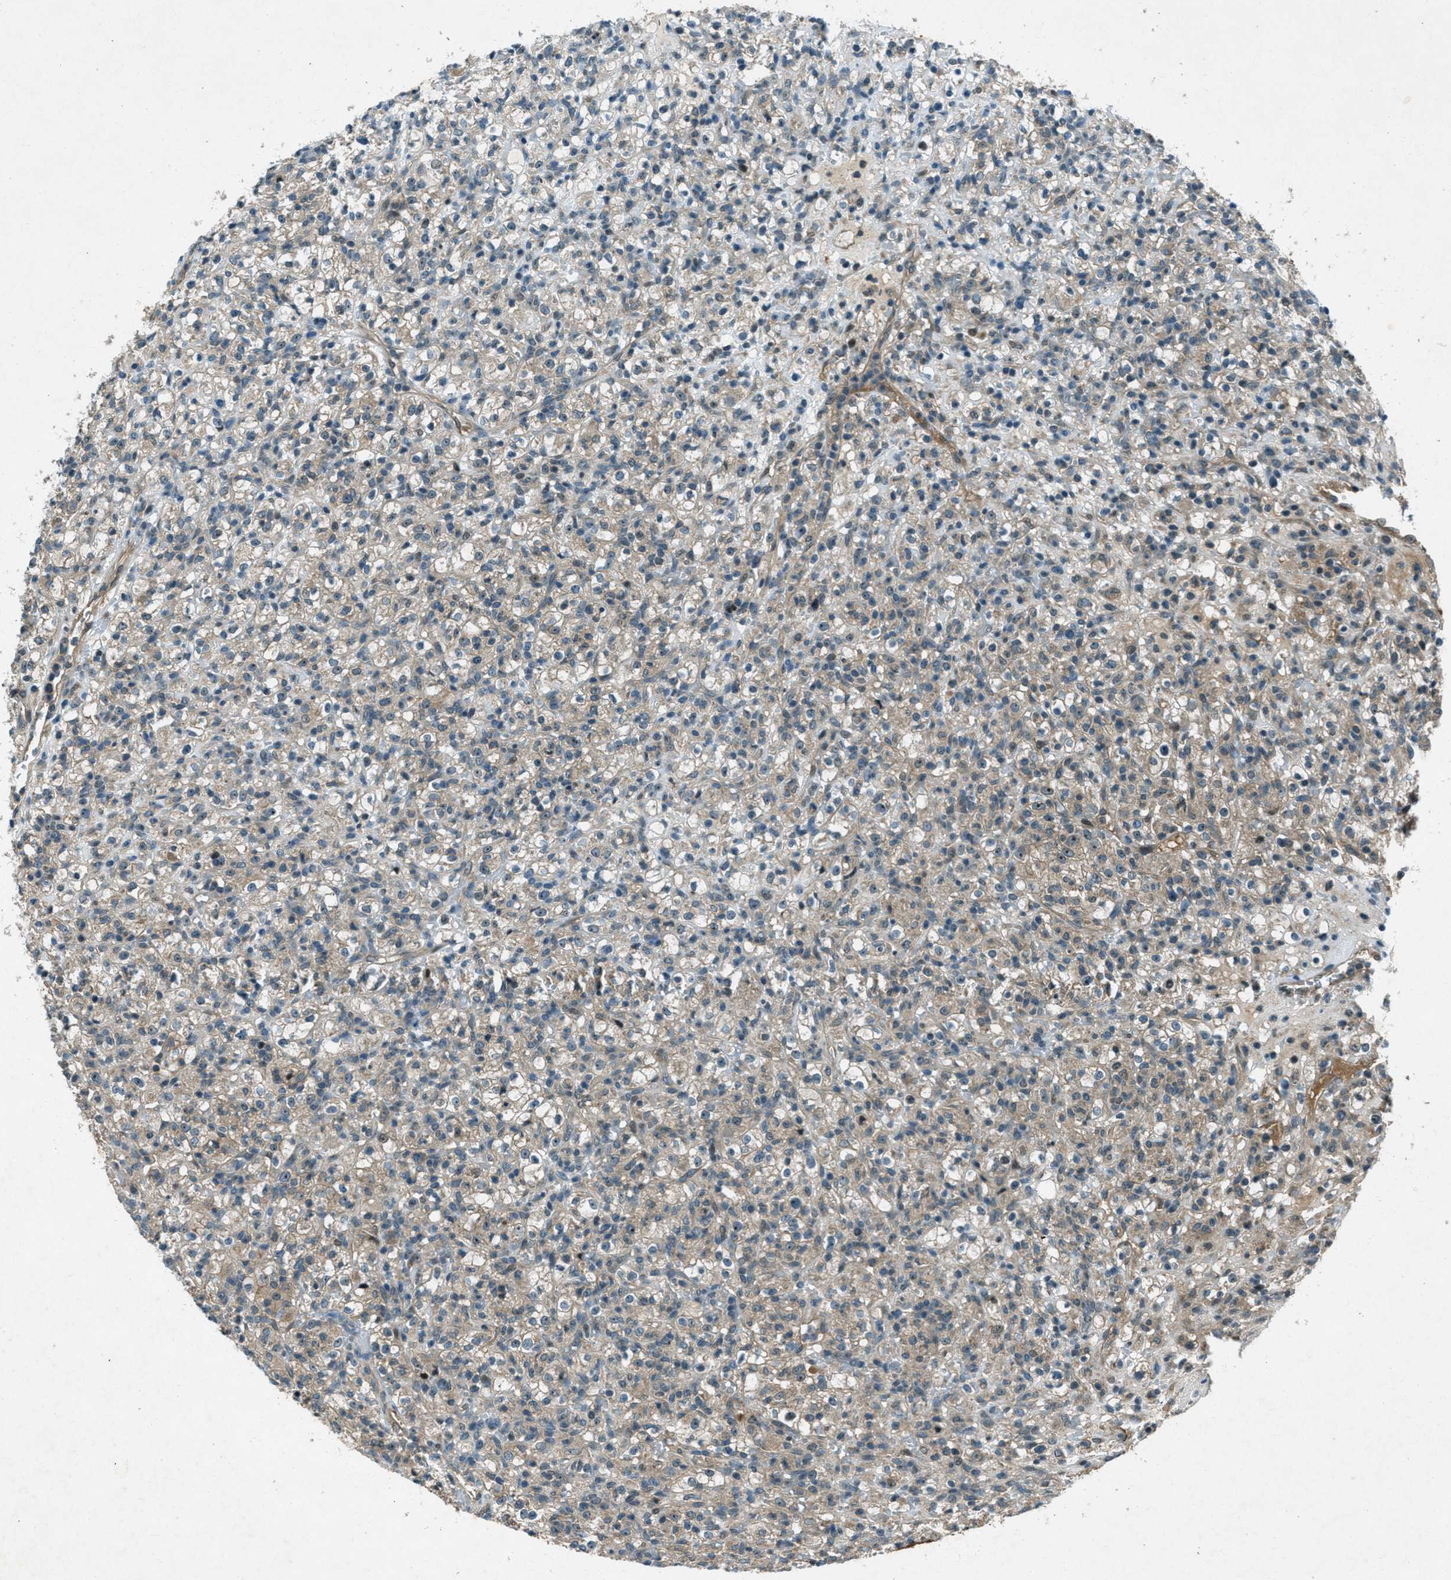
{"staining": {"intensity": "weak", "quantity": "25%-75%", "location": "cytoplasmic/membranous"}, "tissue": "renal cancer", "cell_type": "Tumor cells", "image_type": "cancer", "snomed": [{"axis": "morphology", "description": "Normal tissue, NOS"}, {"axis": "morphology", "description": "Adenocarcinoma, NOS"}, {"axis": "topography", "description": "Kidney"}], "caption": "Immunohistochemistry photomicrograph of human renal adenocarcinoma stained for a protein (brown), which reveals low levels of weak cytoplasmic/membranous staining in about 25%-75% of tumor cells.", "gene": "STK11", "patient": {"sex": "female", "age": 72}}